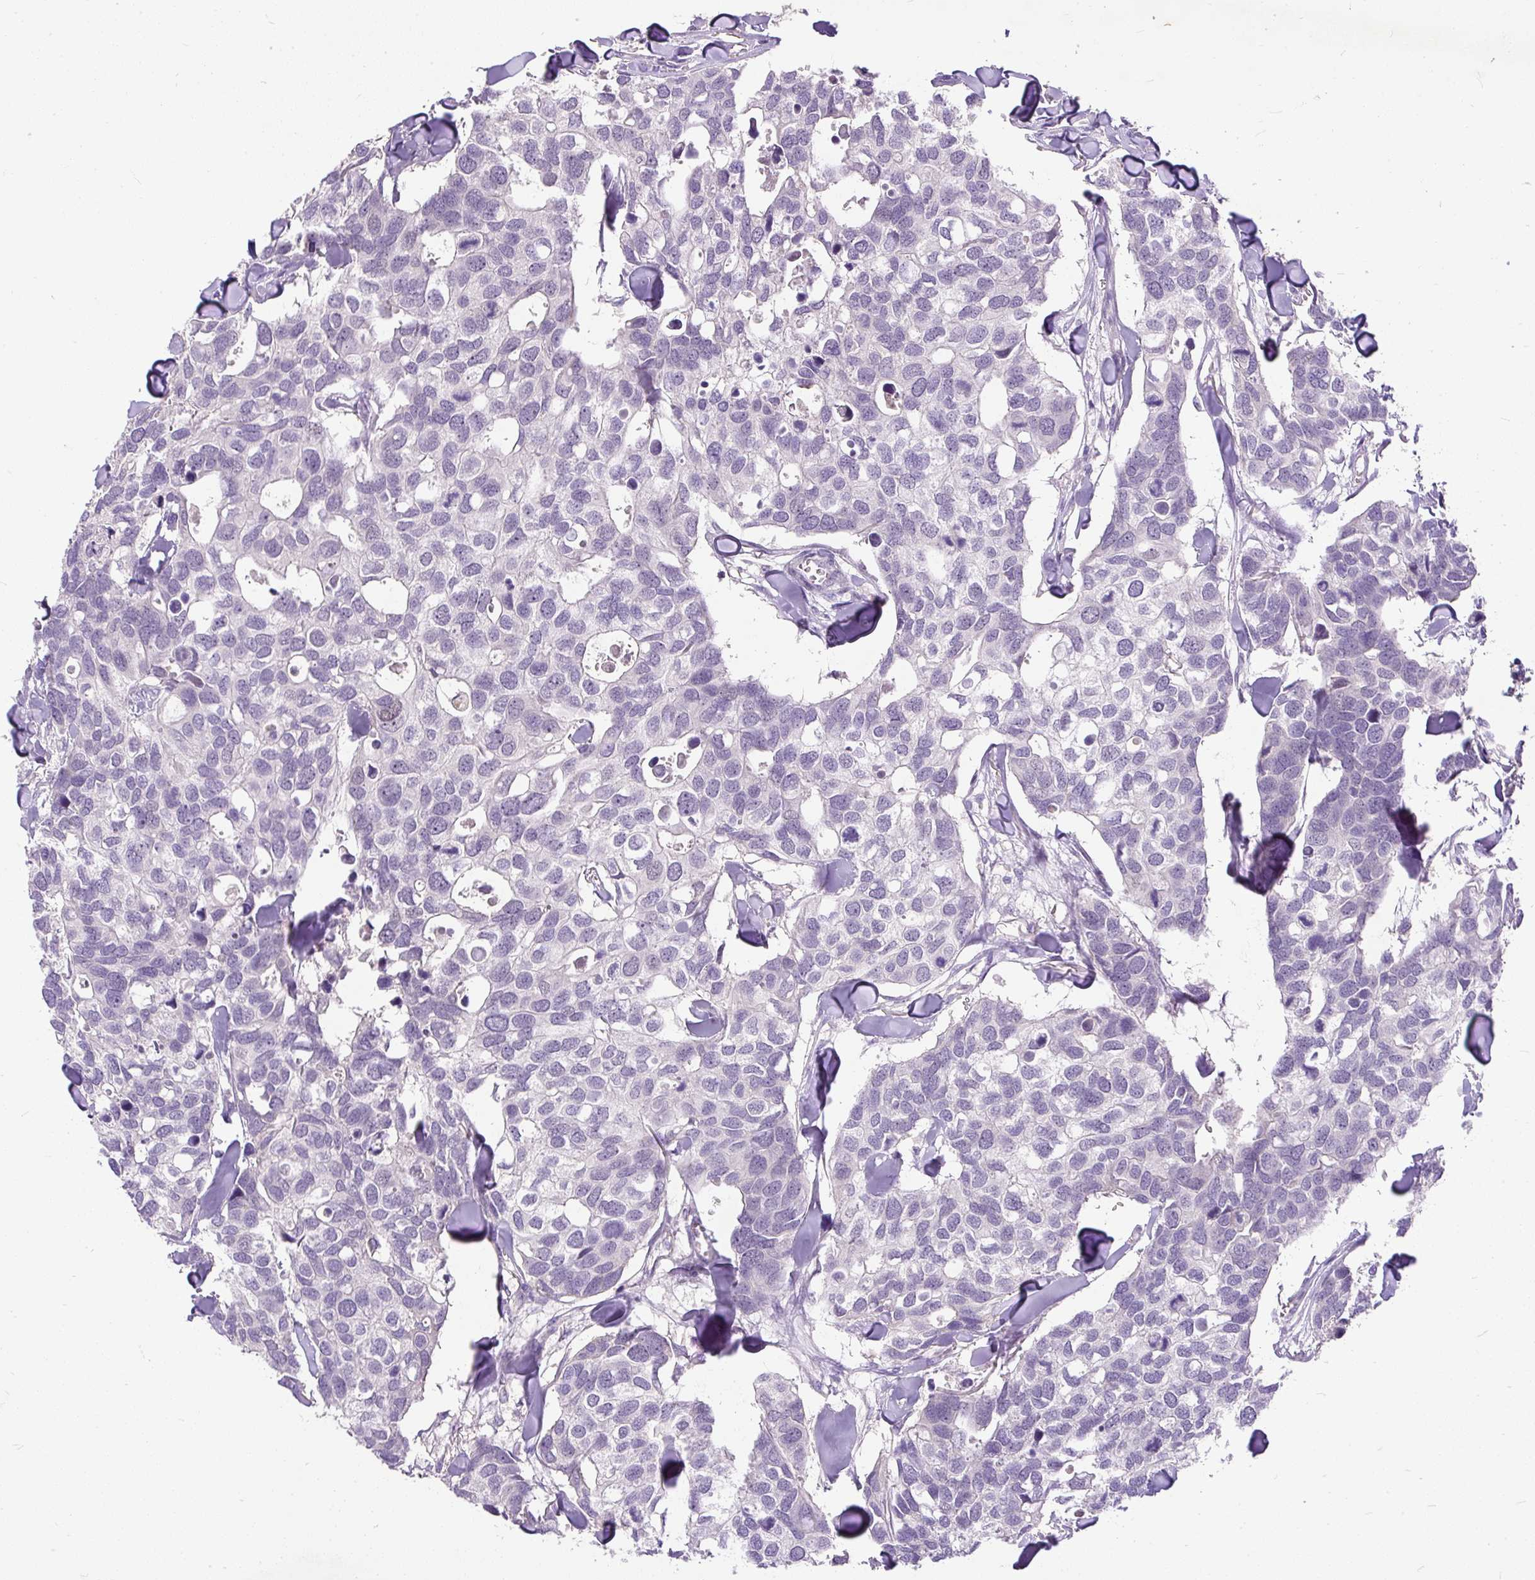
{"staining": {"intensity": "negative", "quantity": "none", "location": "none"}, "tissue": "breast cancer", "cell_type": "Tumor cells", "image_type": "cancer", "snomed": [{"axis": "morphology", "description": "Duct carcinoma"}, {"axis": "topography", "description": "Breast"}], "caption": "DAB (3,3'-diaminobenzidine) immunohistochemical staining of infiltrating ductal carcinoma (breast) shows no significant staining in tumor cells.", "gene": "KRTAP20-3", "patient": {"sex": "female", "age": 83}}